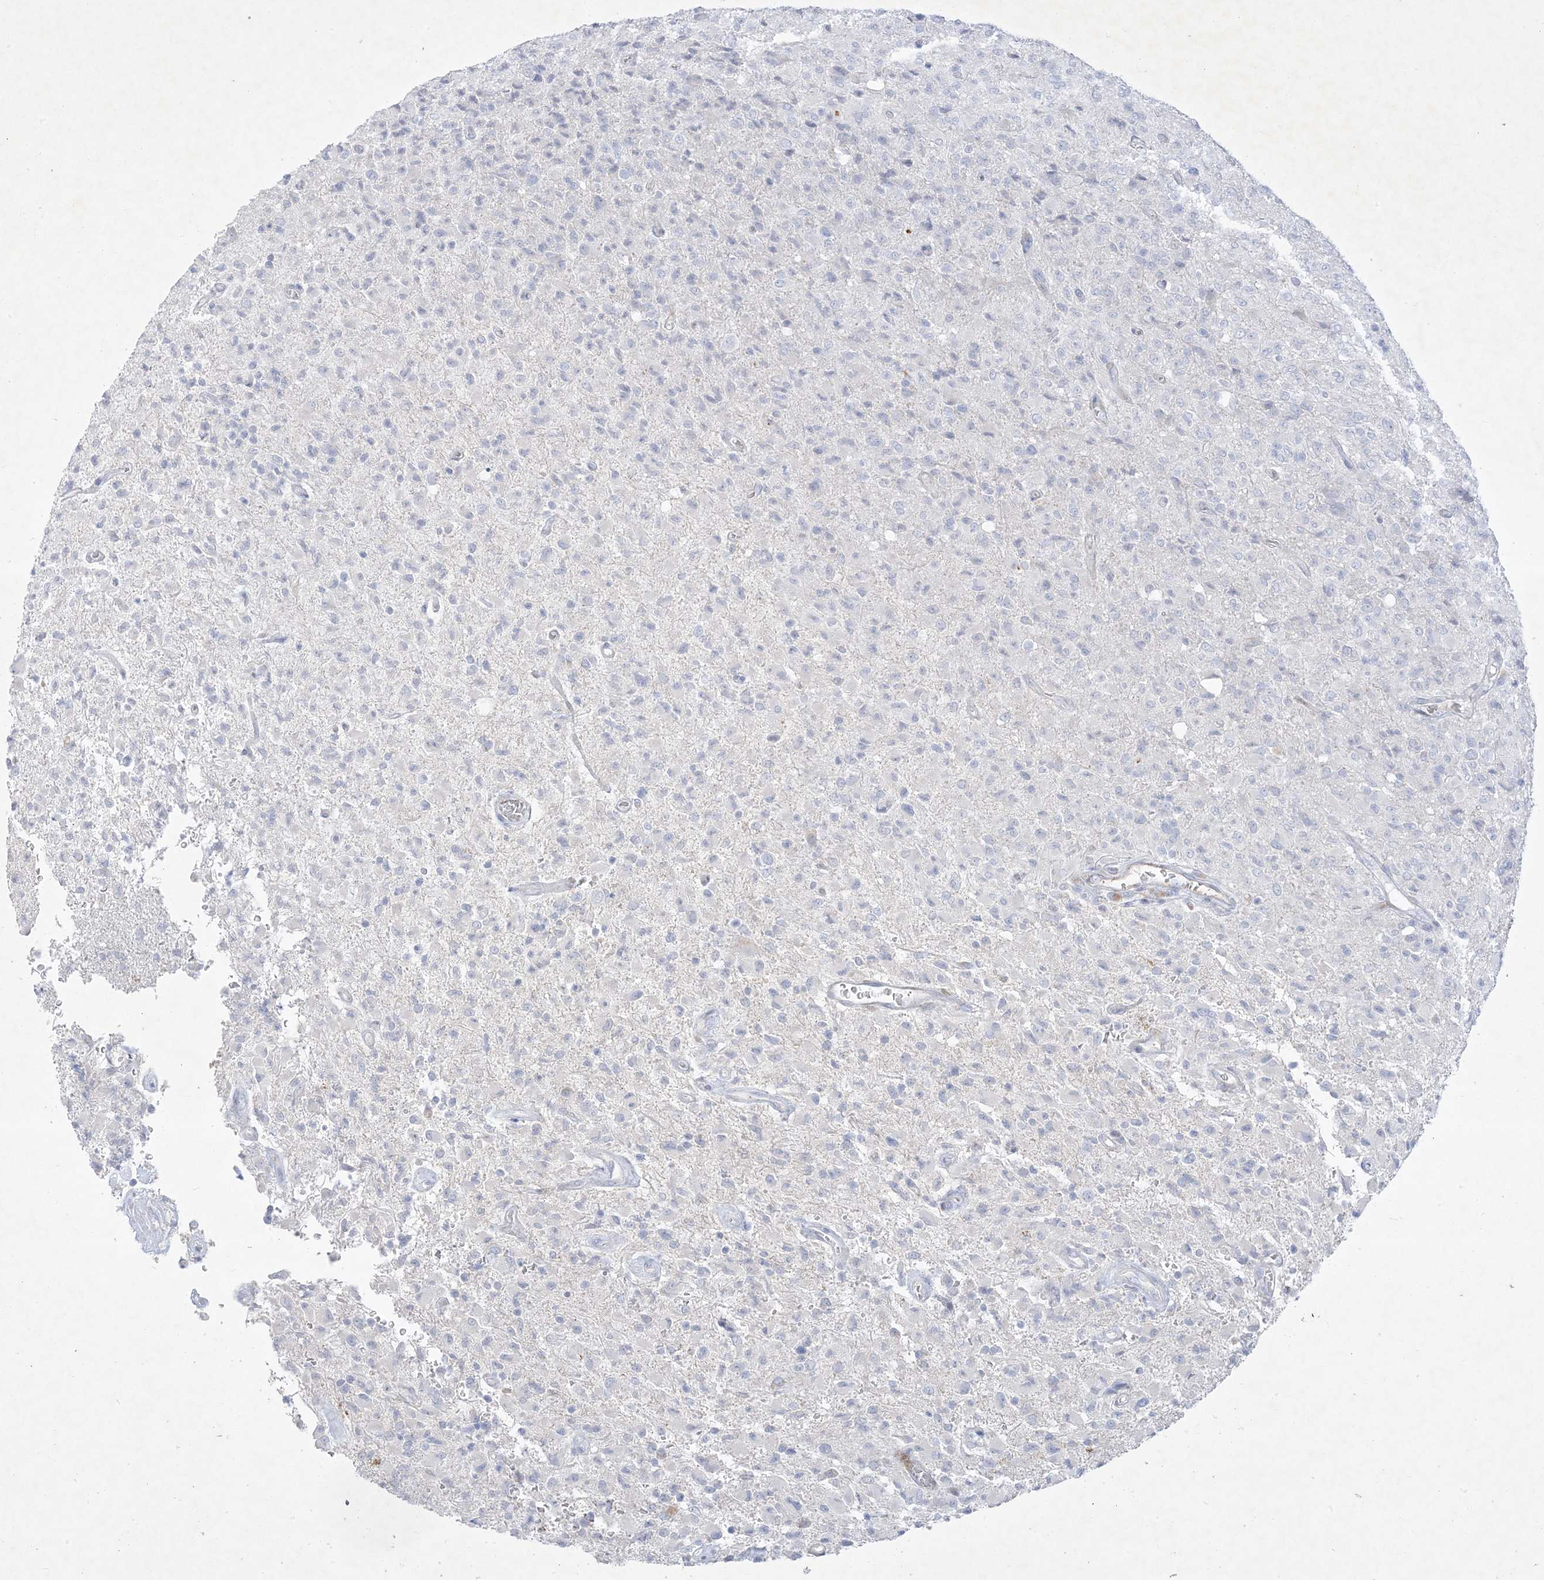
{"staining": {"intensity": "negative", "quantity": "none", "location": "none"}, "tissue": "glioma", "cell_type": "Tumor cells", "image_type": "cancer", "snomed": [{"axis": "morphology", "description": "Glioma, malignant, High grade"}, {"axis": "topography", "description": "Brain"}], "caption": "Tumor cells are negative for brown protein staining in high-grade glioma (malignant). (DAB immunohistochemistry visualized using brightfield microscopy, high magnification).", "gene": "B3GNT7", "patient": {"sex": "female", "age": 57}}